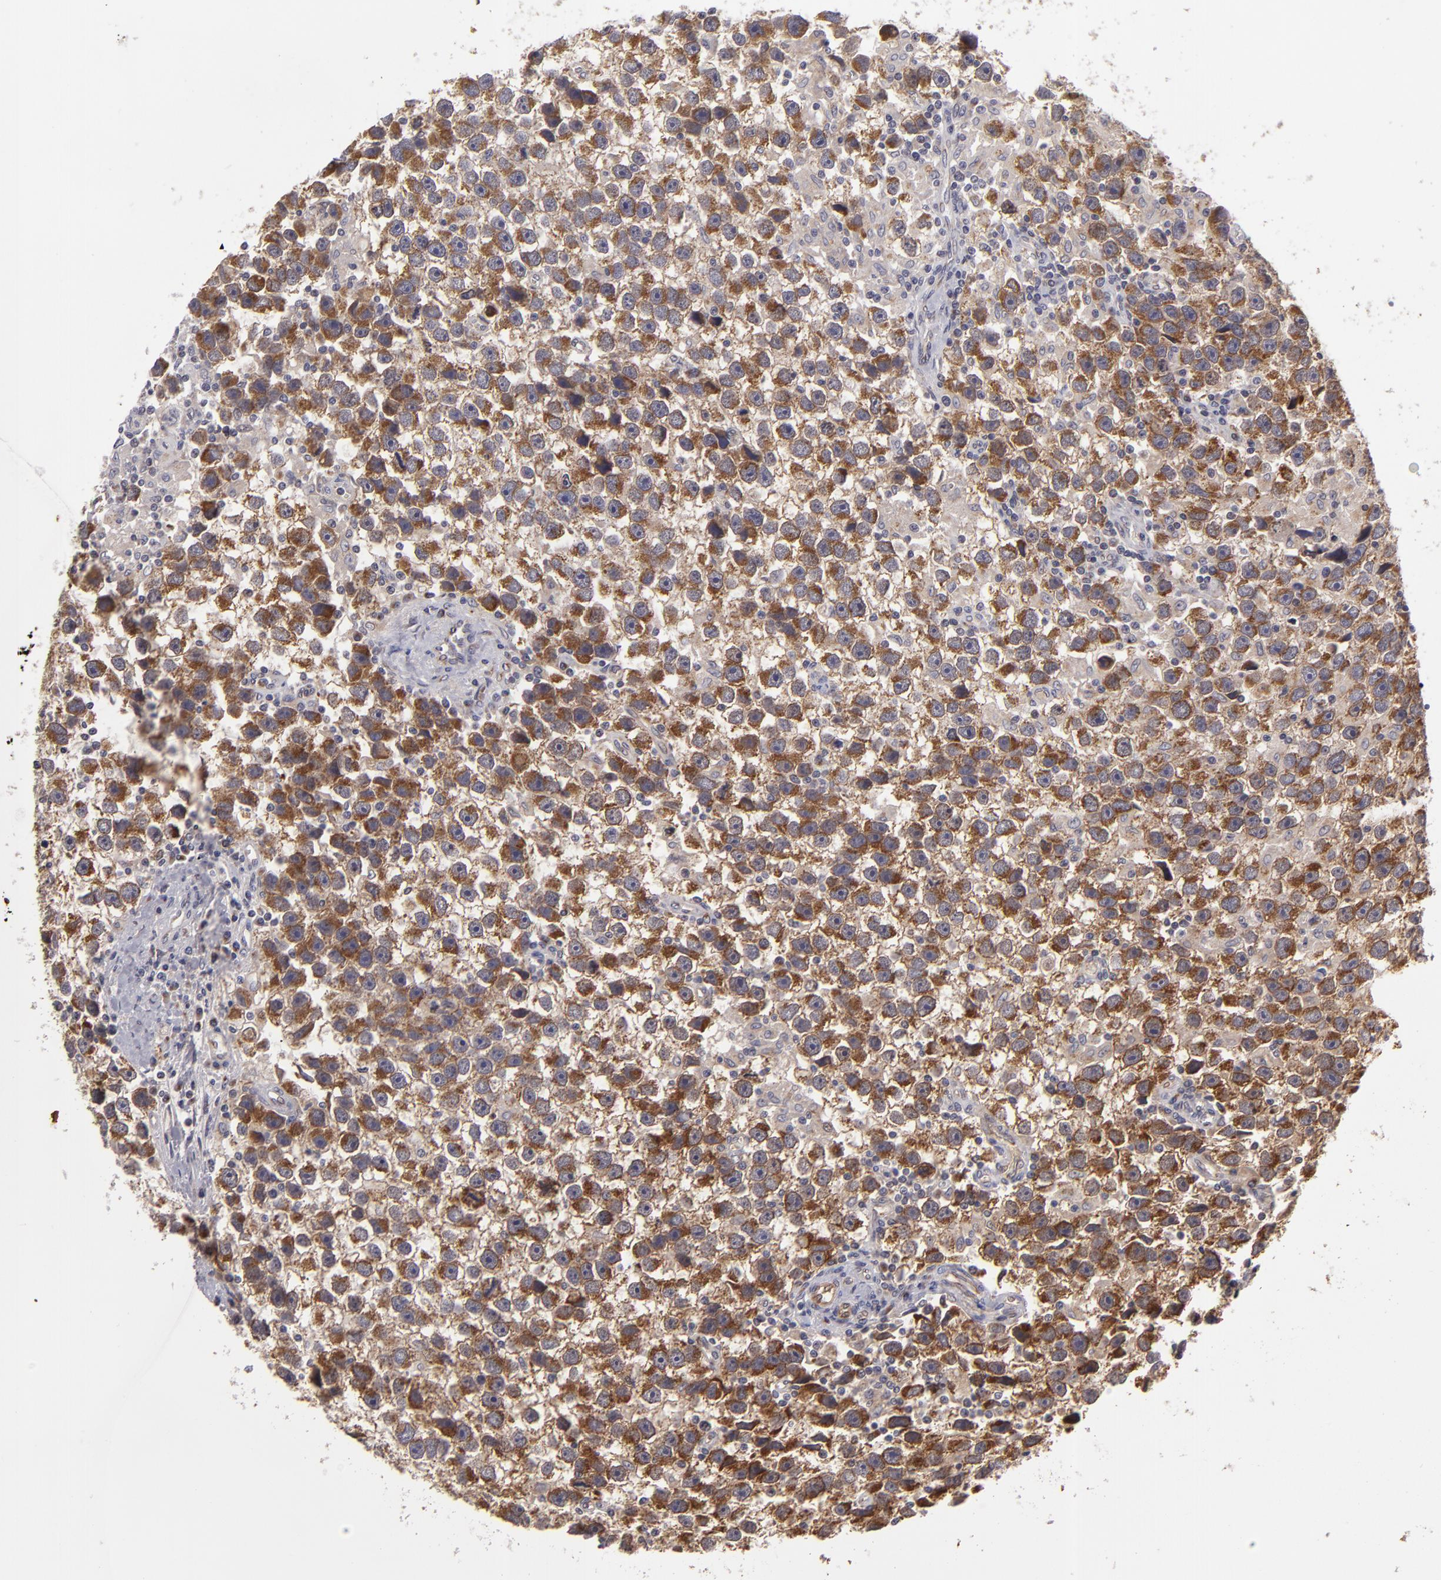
{"staining": {"intensity": "strong", "quantity": ">75%", "location": "cytoplasmic/membranous"}, "tissue": "testis cancer", "cell_type": "Tumor cells", "image_type": "cancer", "snomed": [{"axis": "morphology", "description": "Seminoma, NOS"}, {"axis": "topography", "description": "Testis"}], "caption": "Protein analysis of testis seminoma tissue reveals strong cytoplasmic/membranous expression in approximately >75% of tumor cells. Nuclei are stained in blue.", "gene": "SH2D4A", "patient": {"sex": "male", "age": 43}}